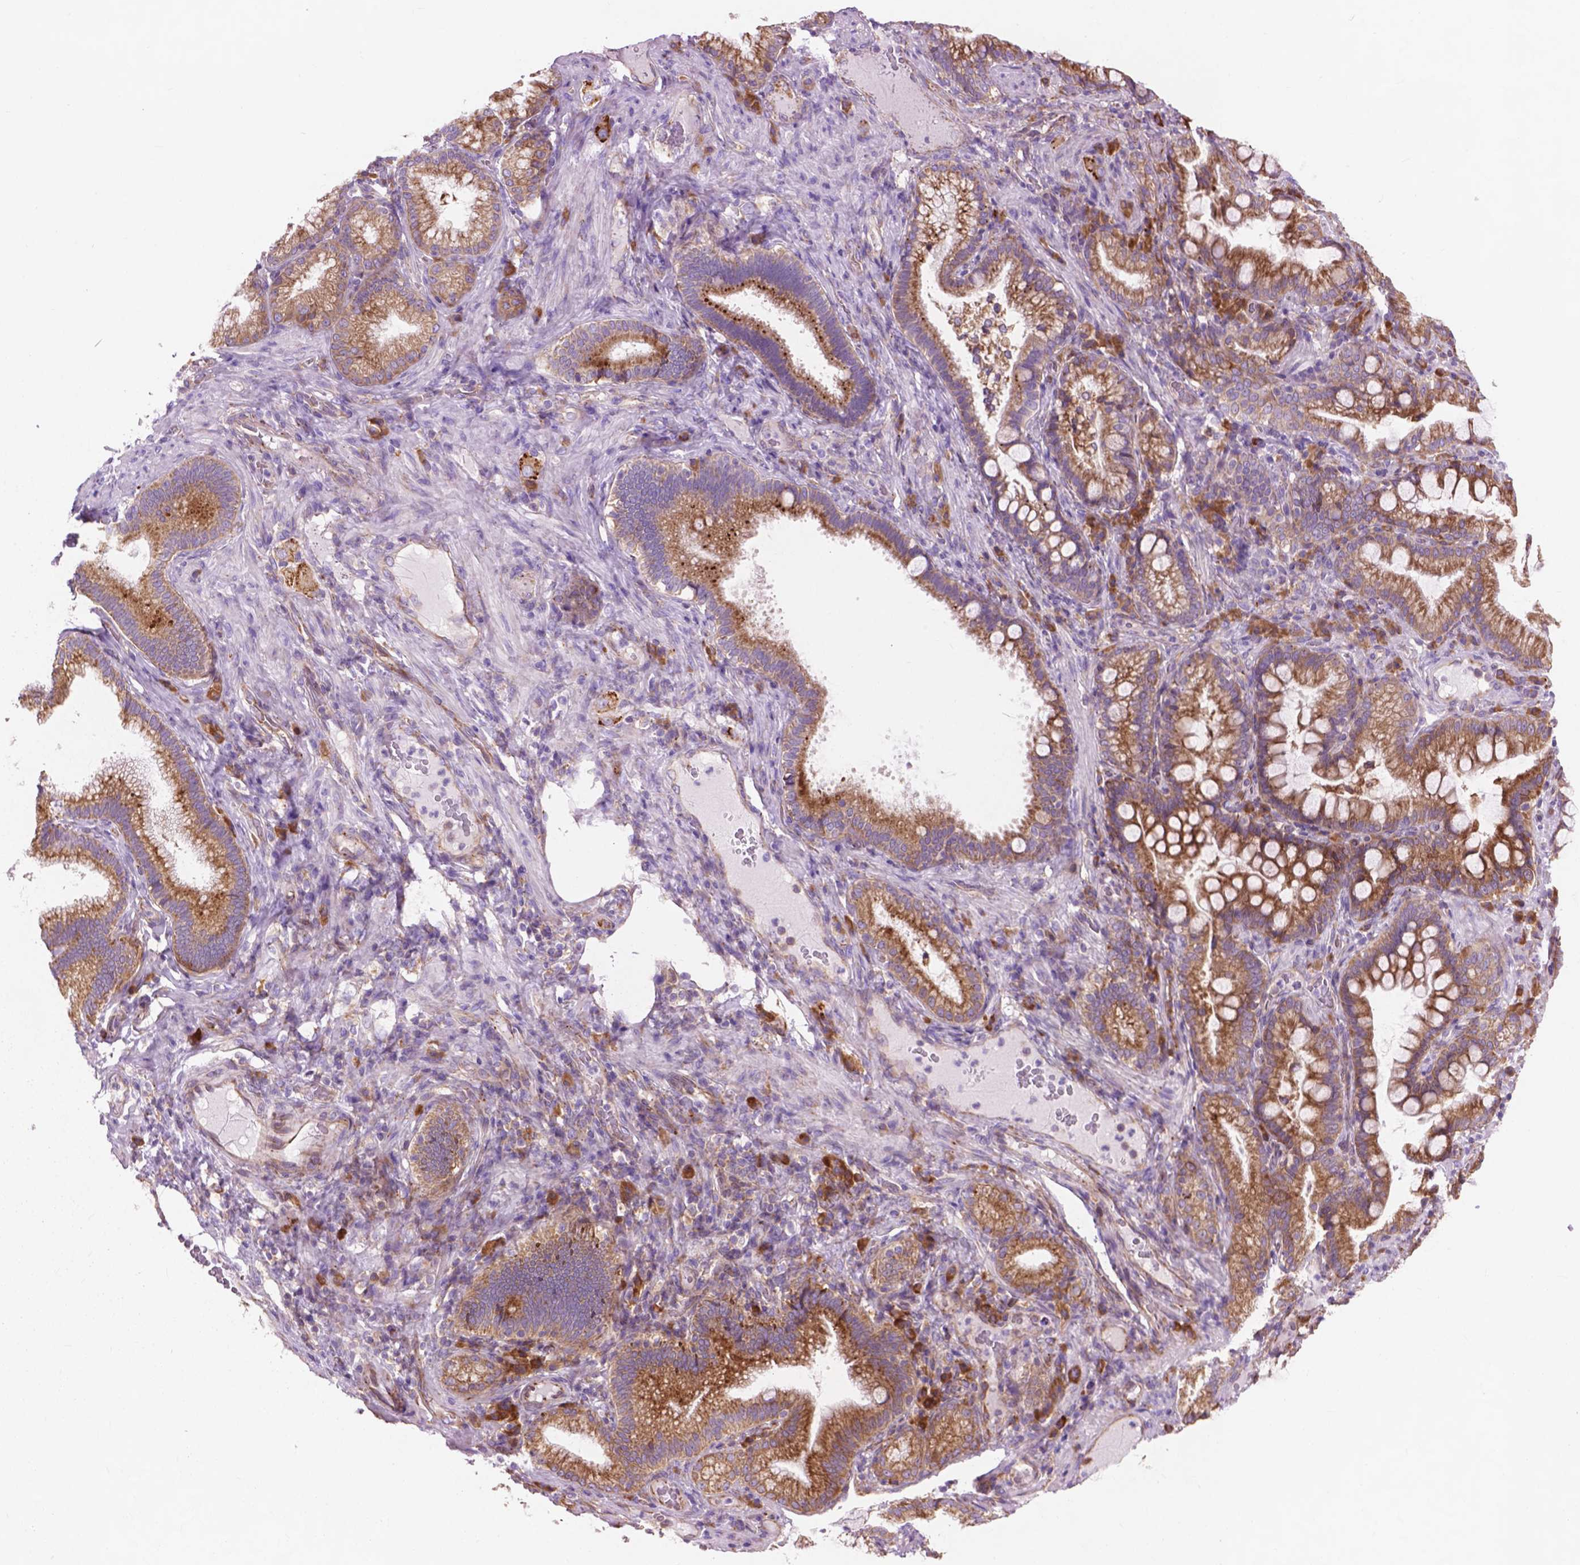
{"staining": {"intensity": "moderate", "quantity": "<25%", "location": "cytoplasmic/membranous"}, "tissue": "duodenum", "cell_type": "Glandular cells", "image_type": "normal", "snomed": [{"axis": "morphology", "description": "Normal tissue, NOS"}, {"axis": "topography", "description": "Pancreas"}, {"axis": "topography", "description": "Duodenum"}], "caption": "Immunohistochemistry (IHC) (DAB) staining of unremarkable duodenum demonstrates moderate cytoplasmic/membranous protein positivity in approximately <25% of glandular cells.", "gene": "RPL37A", "patient": {"sex": "male", "age": 59}}